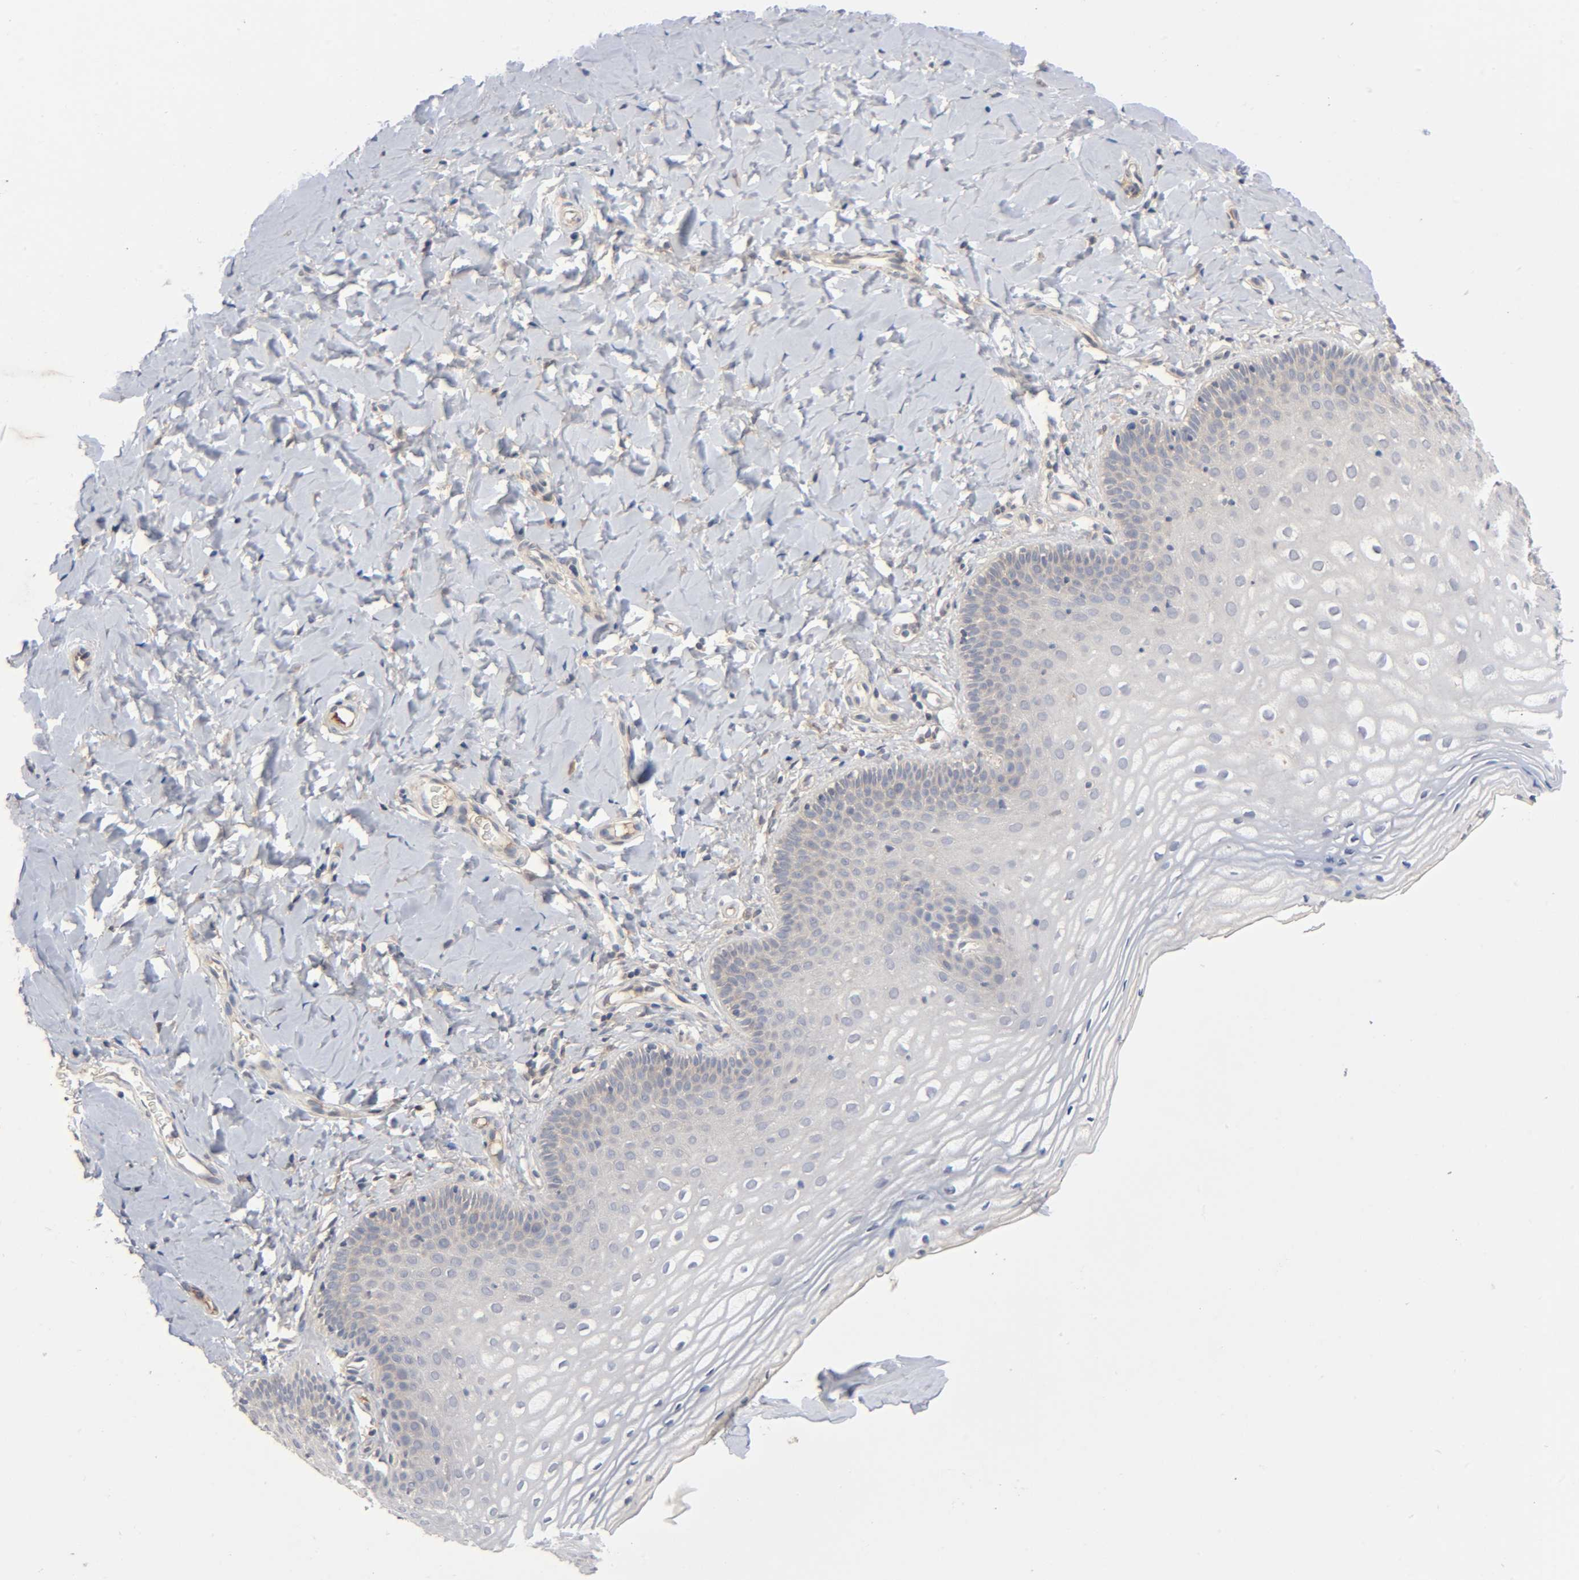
{"staining": {"intensity": "weak", "quantity": "<25%", "location": "cytoplasmic/membranous"}, "tissue": "vagina", "cell_type": "Squamous epithelial cells", "image_type": "normal", "snomed": [{"axis": "morphology", "description": "Normal tissue, NOS"}, {"axis": "topography", "description": "Vagina"}], "caption": "A high-resolution histopathology image shows IHC staining of normal vagina, which displays no significant staining in squamous epithelial cells.", "gene": "CPB2", "patient": {"sex": "female", "age": 55}}